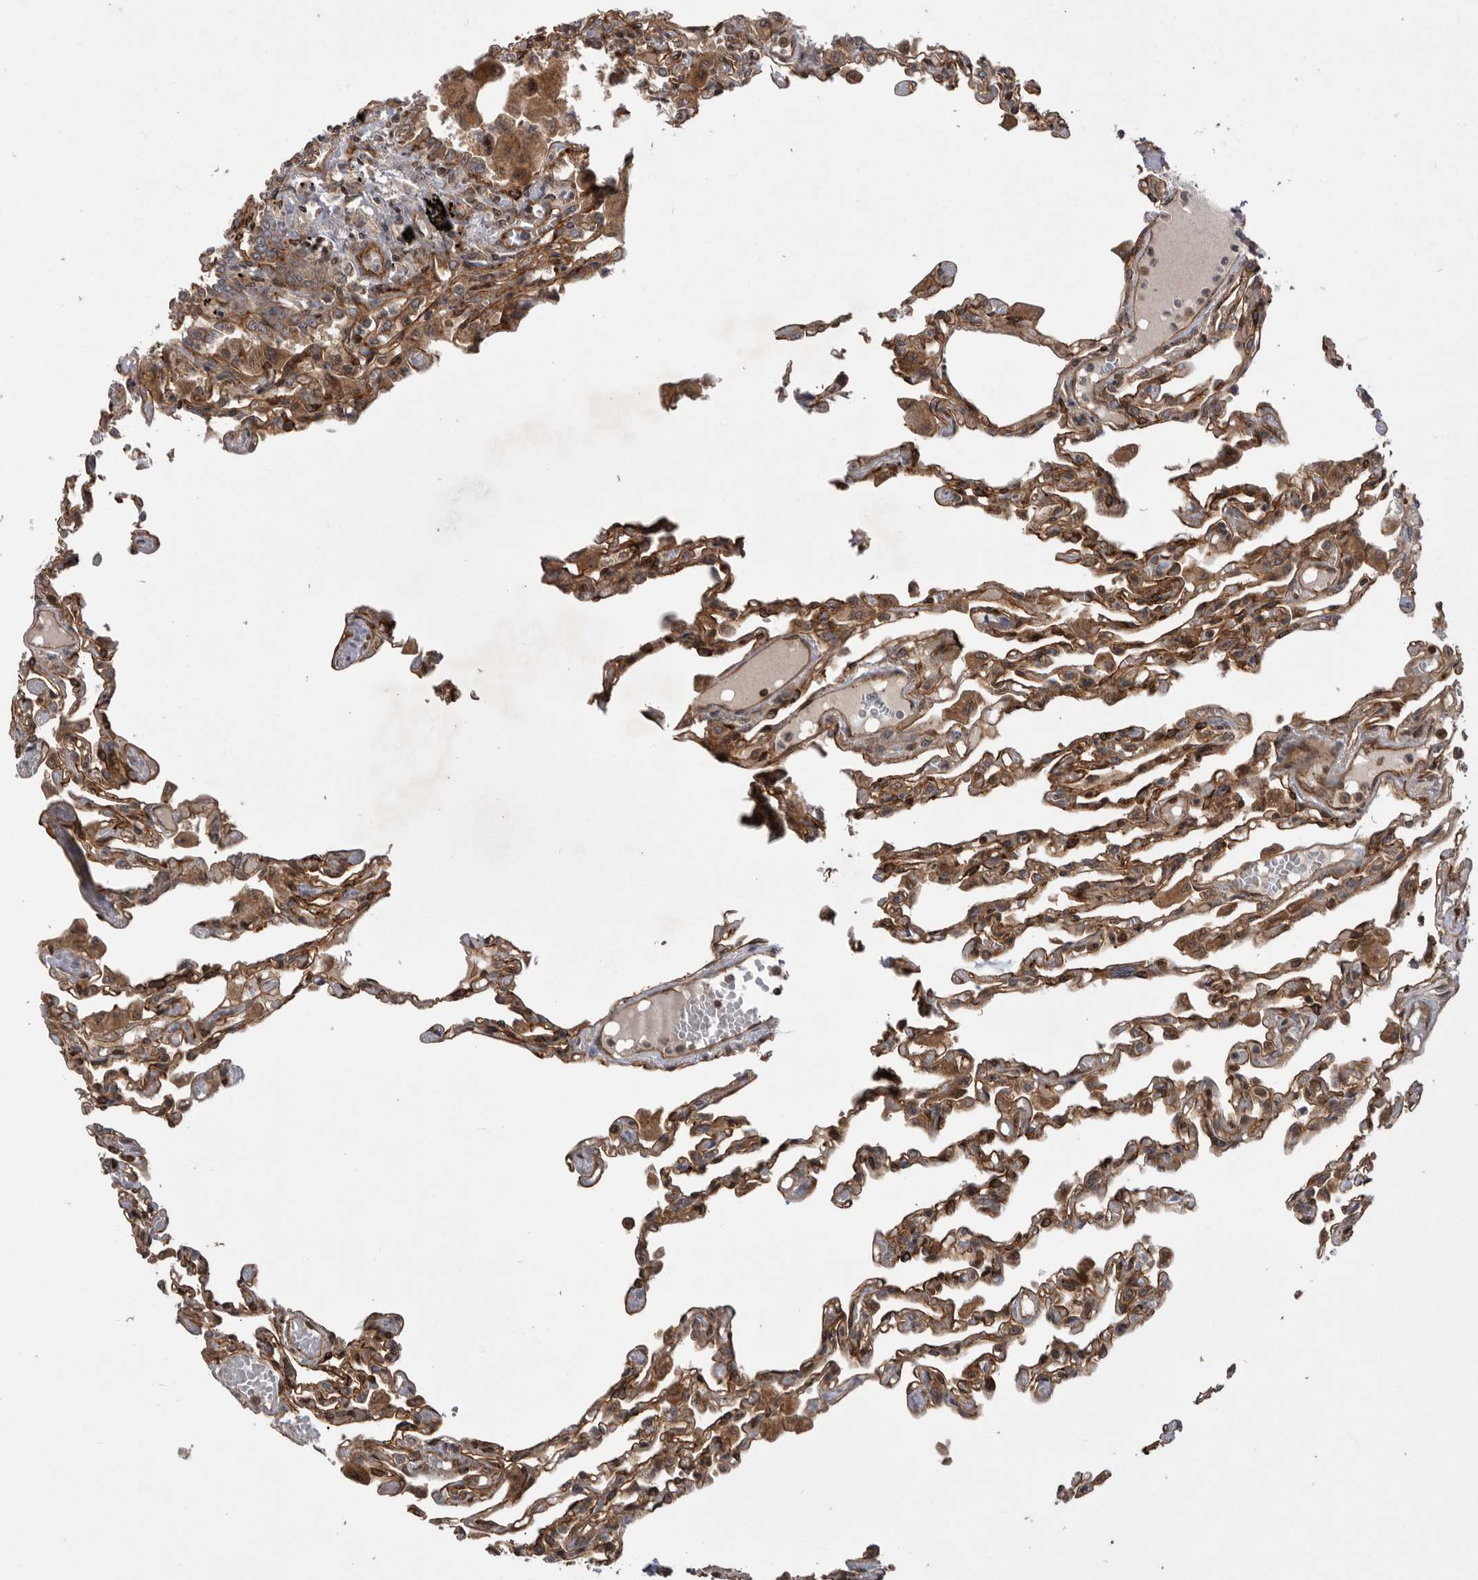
{"staining": {"intensity": "moderate", "quantity": ">75%", "location": "cytoplasmic/membranous"}, "tissue": "lung", "cell_type": "Alveolar cells", "image_type": "normal", "snomed": [{"axis": "morphology", "description": "Normal tissue, NOS"}, {"axis": "topography", "description": "Bronchus"}, {"axis": "topography", "description": "Lung"}], "caption": "Immunohistochemical staining of benign human lung demonstrates >75% levels of moderate cytoplasmic/membranous protein expression in about >75% of alveolar cells.", "gene": "DHDDS", "patient": {"sex": "female", "age": 49}}